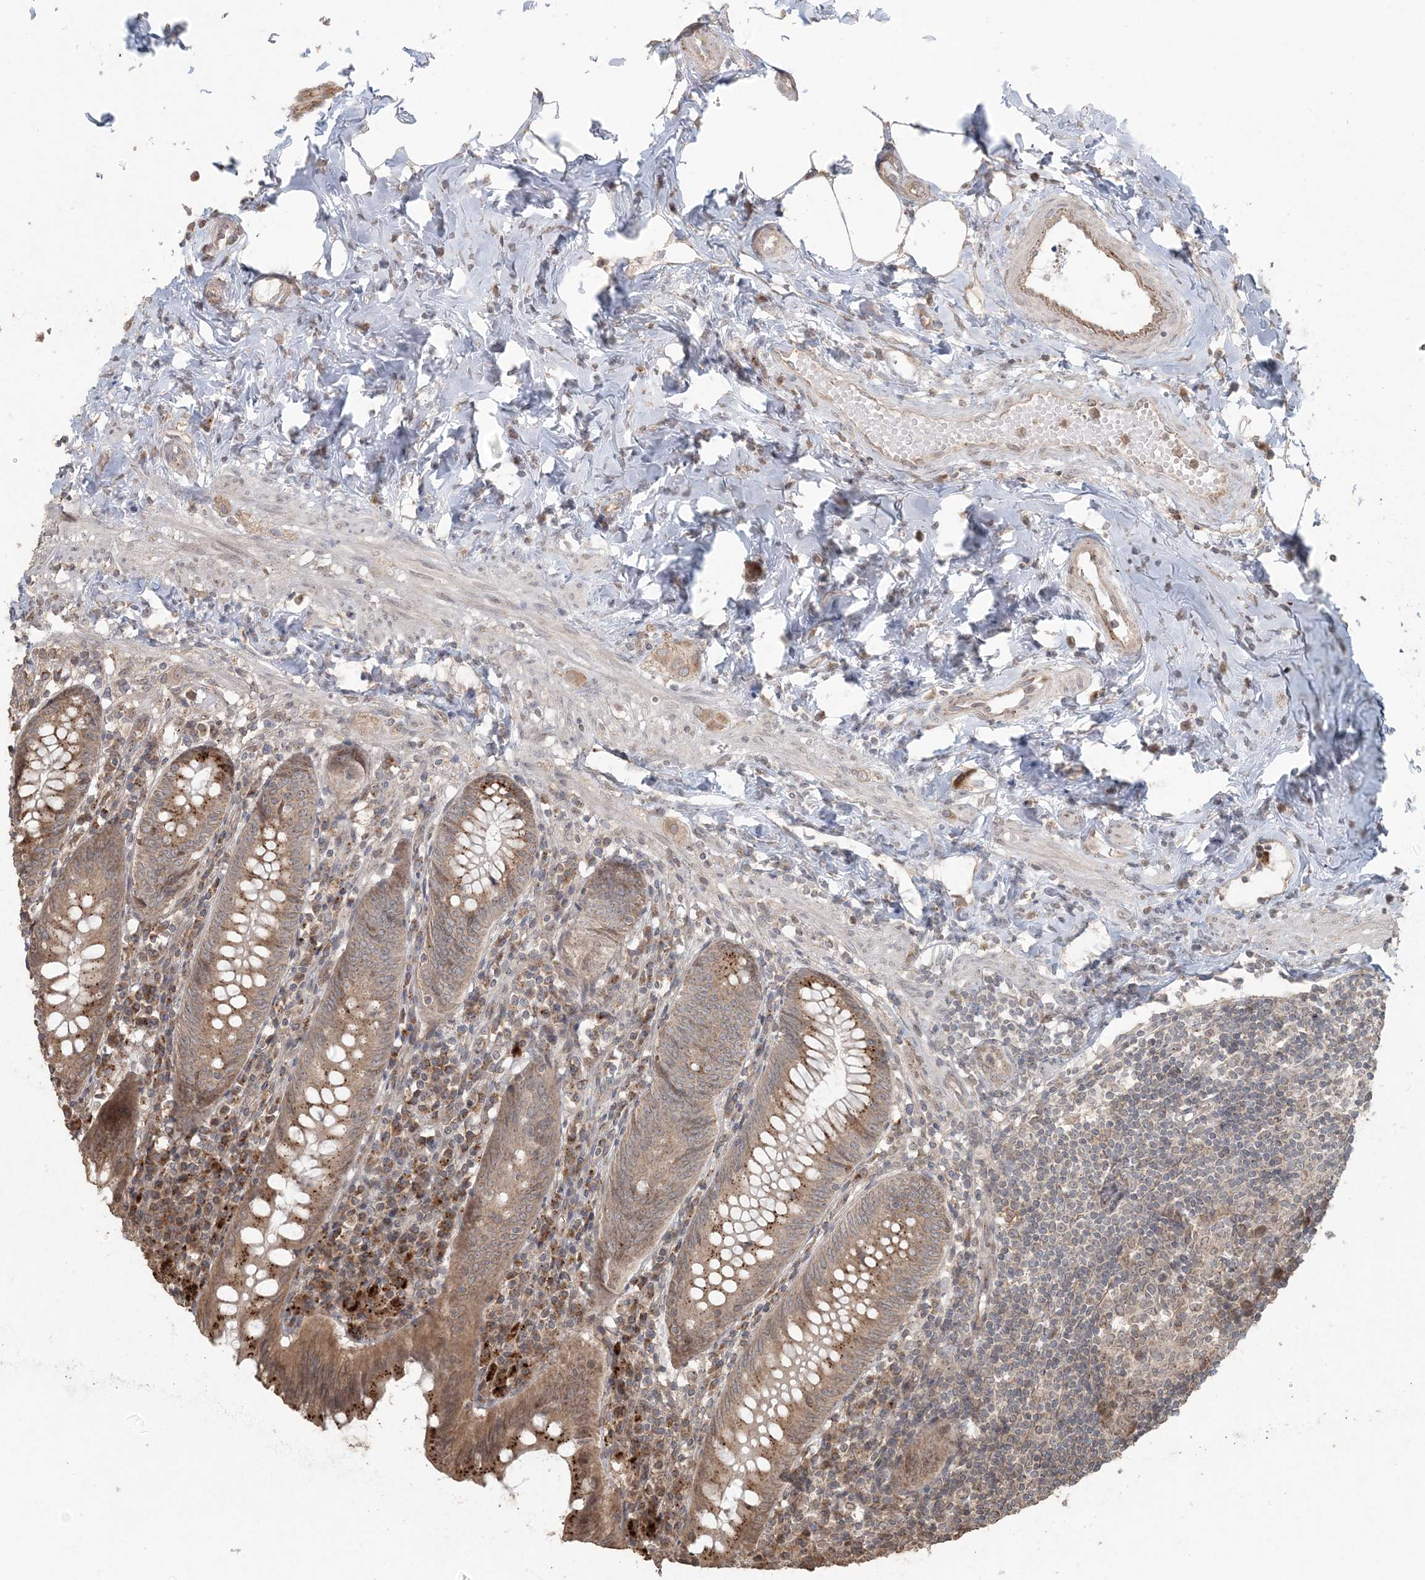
{"staining": {"intensity": "moderate", "quantity": ">75%", "location": "cytoplasmic/membranous,nuclear"}, "tissue": "appendix", "cell_type": "Glandular cells", "image_type": "normal", "snomed": [{"axis": "morphology", "description": "Normal tissue, NOS"}, {"axis": "topography", "description": "Appendix"}], "caption": "Immunohistochemistry image of benign appendix: appendix stained using IHC shows medium levels of moderate protein expression localized specifically in the cytoplasmic/membranous,nuclear of glandular cells, appearing as a cytoplasmic/membranous,nuclear brown color.", "gene": "DDX19B", "patient": {"sex": "female", "age": 54}}